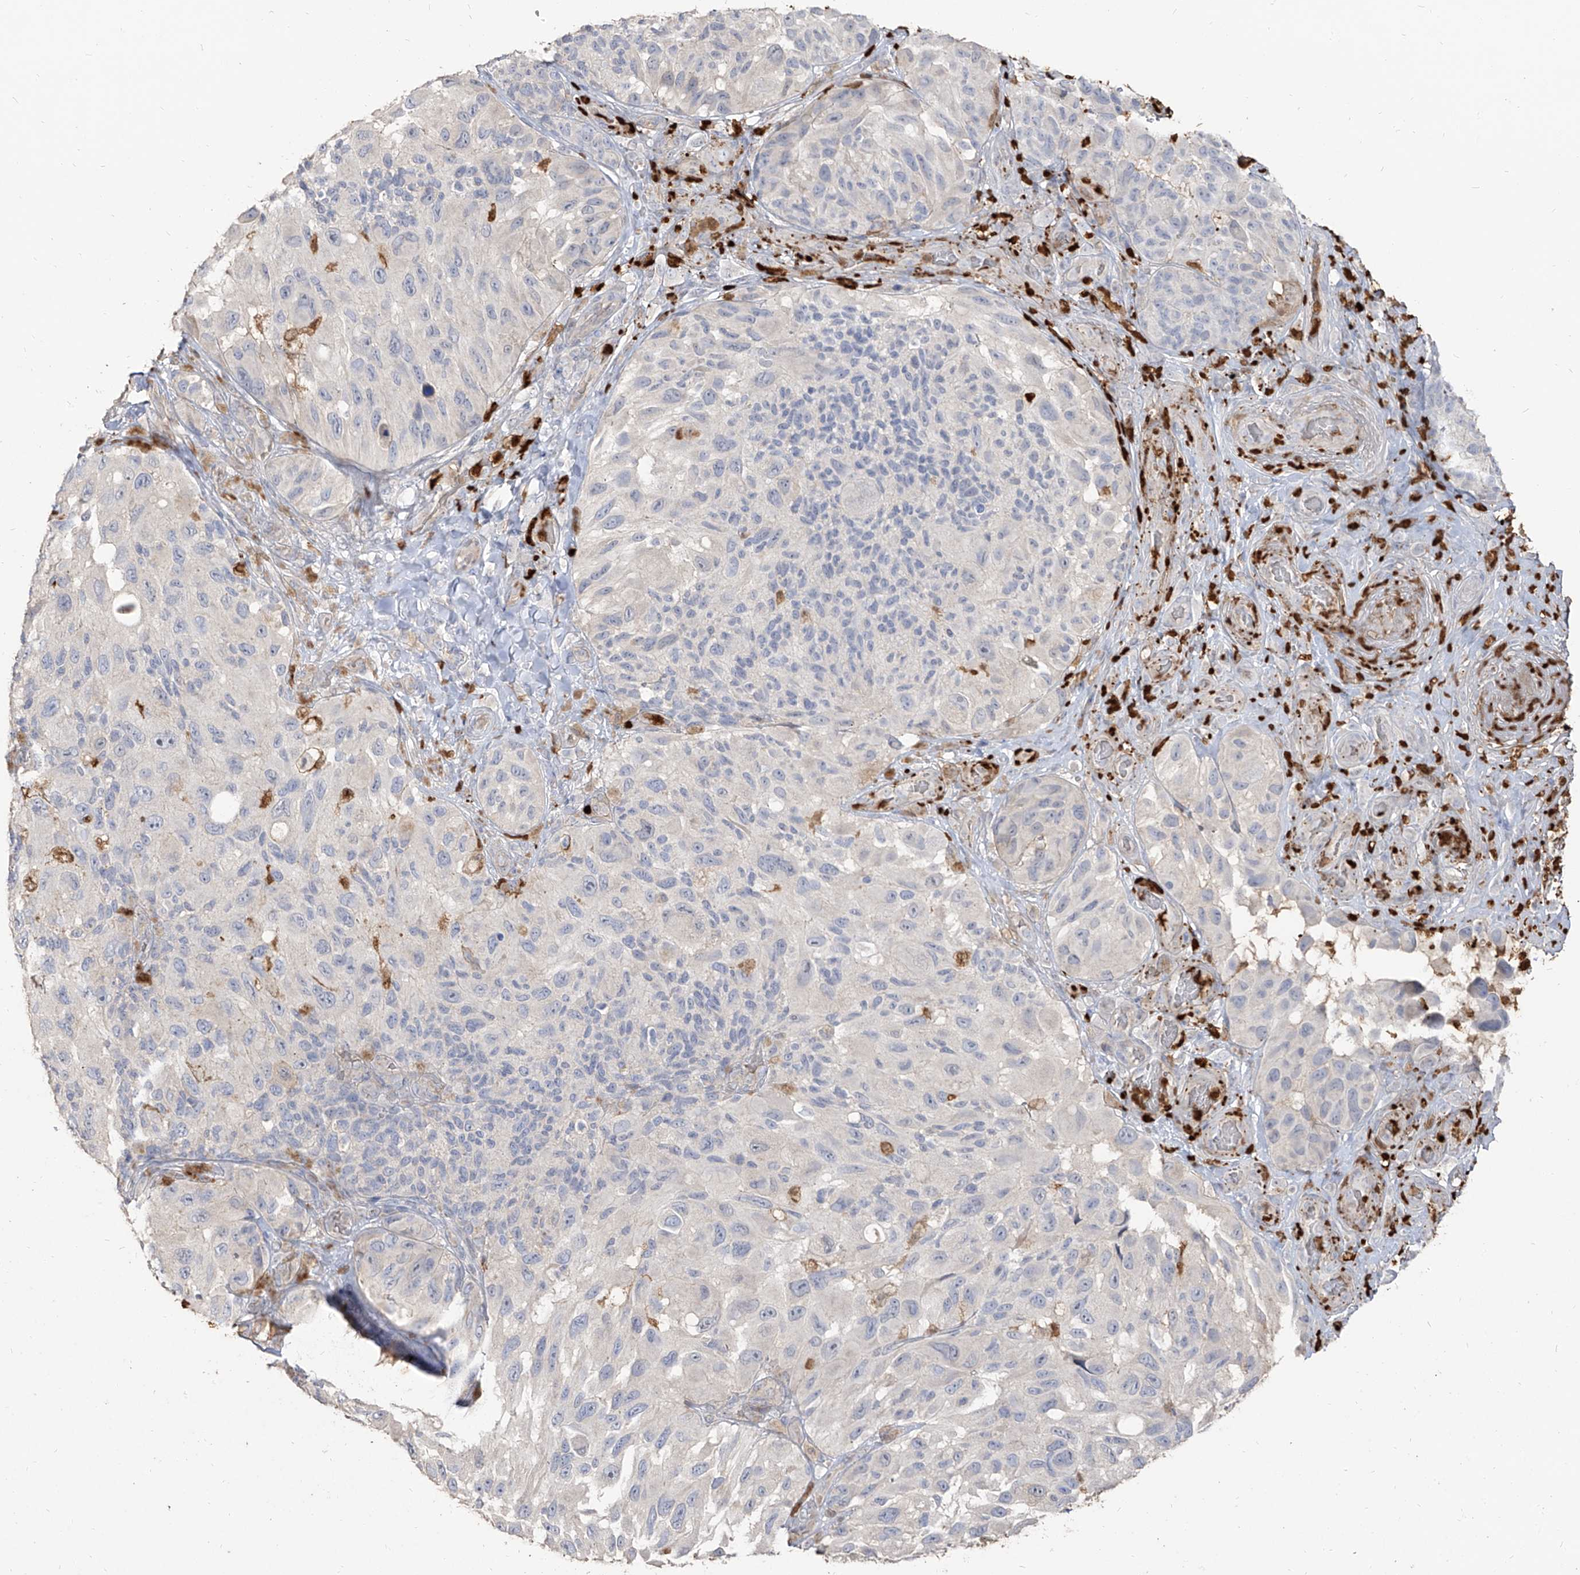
{"staining": {"intensity": "negative", "quantity": "none", "location": "none"}, "tissue": "melanoma", "cell_type": "Tumor cells", "image_type": "cancer", "snomed": [{"axis": "morphology", "description": "Malignant melanoma, NOS"}, {"axis": "topography", "description": "Skin"}], "caption": "High magnification brightfield microscopy of malignant melanoma stained with DAB (3,3'-diaminobenzidine) (brown) and counterstained with hematoxylin (blue): tumor cells show no significant positivity. The staining is performed using DAB (3,3'-diaminobenzidine) brown chromogen with nuclei counter-stained in using hematoxylin.", "gene": "ZNF227", "patient": {"sex": "female", "age": 73}}